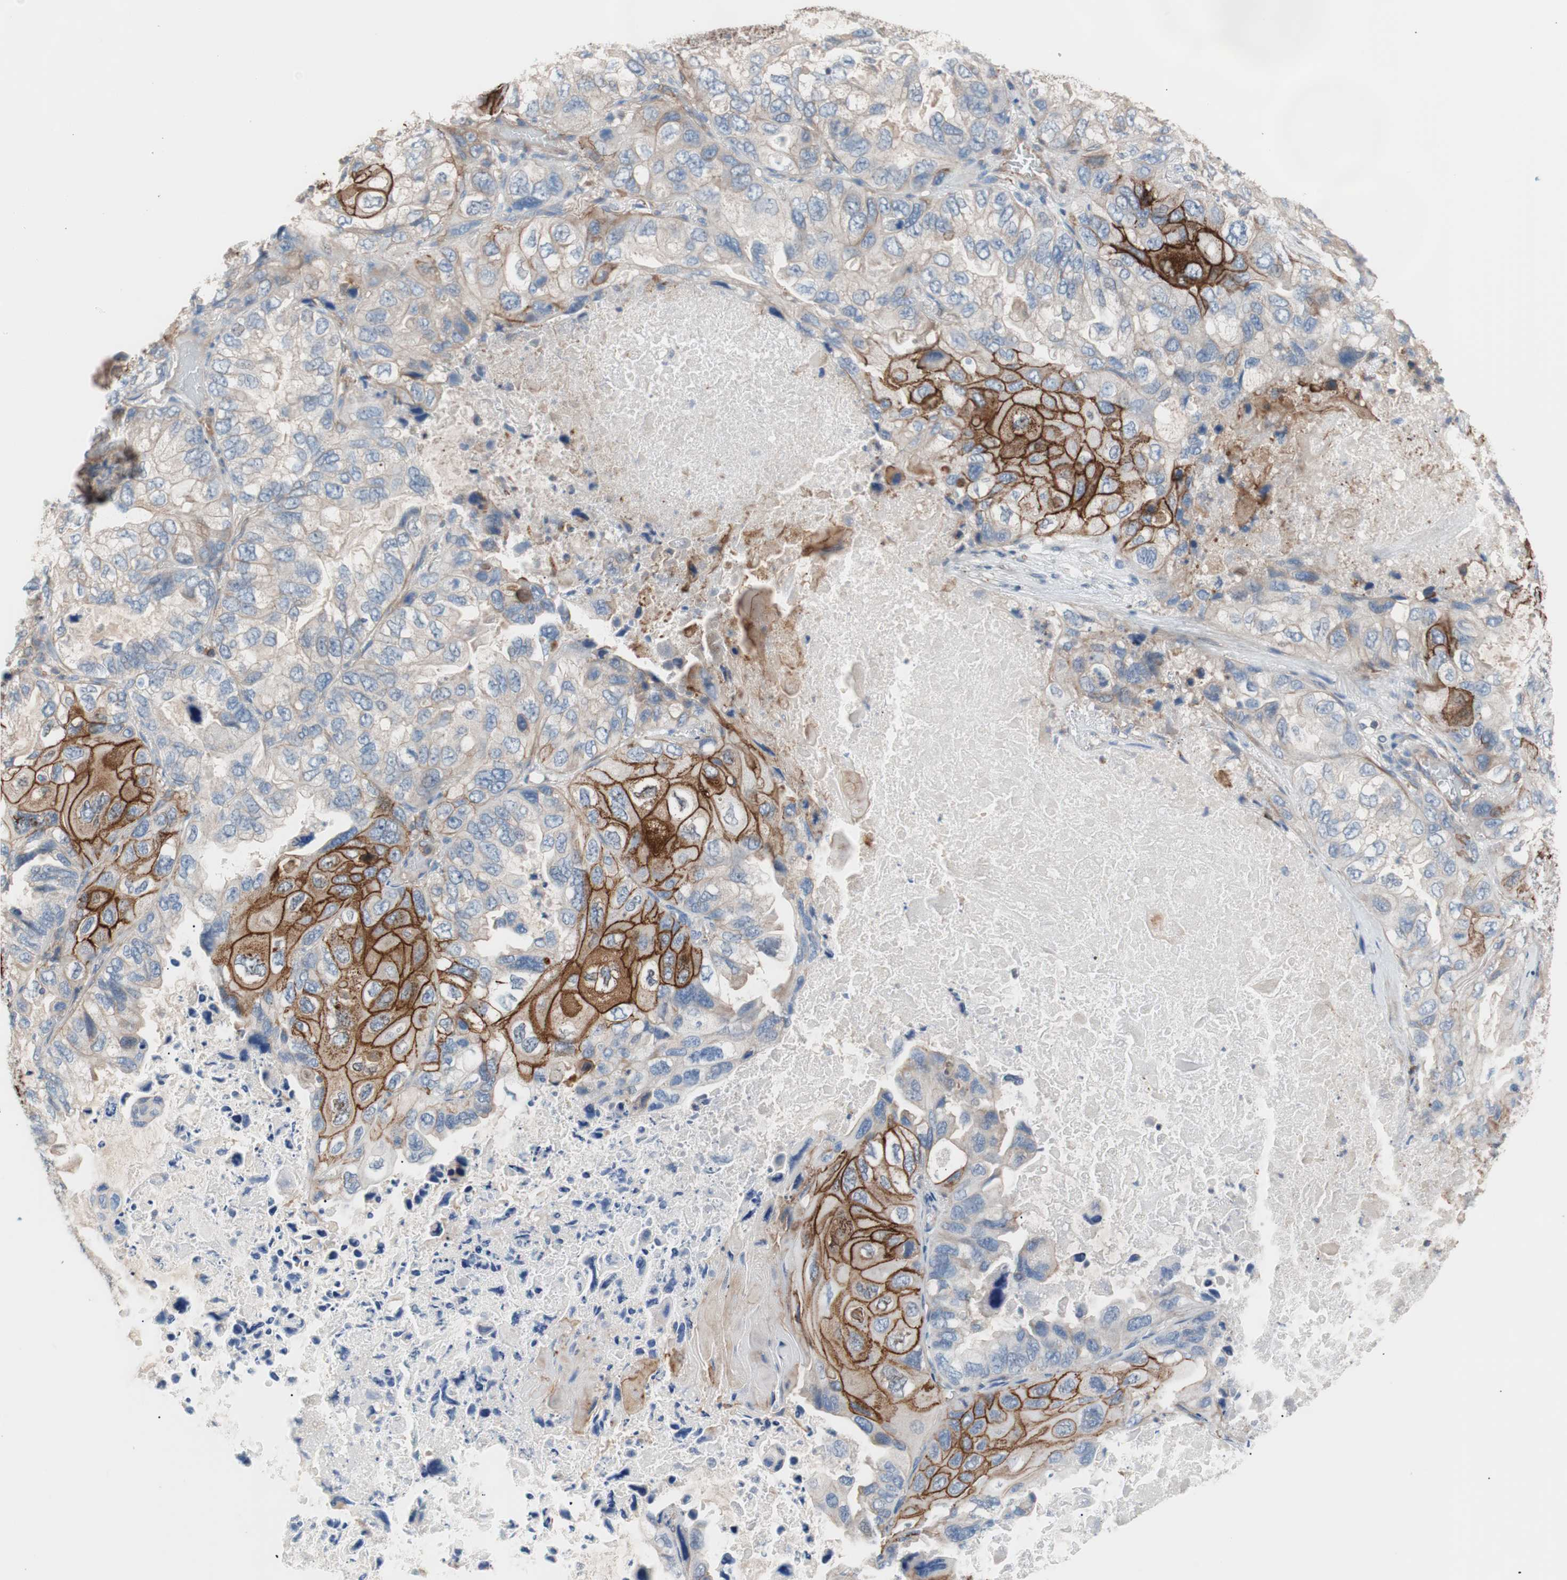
{"staining": {"intensity": "strong", "quantity": "<25%", "location": "cytoplasmic/membranous"}, "tissue": "lung cancer", "cell_type": "Tumor cells", "image_type": "cancer", "snomed": [{"axis": "morphology", "description": "Squamous cell carcinoma, NOS"}, {"axis": "topography", "description": "Lung"}], "caption": "About <25% of tumor cells in lung cancer (squamous cell carcinoma) display strong cytoplasmic/membranous protein positivity as visualized by brown immunohistochemical staining.", "gene": "GPR160", "patient": {"sex": "female", "age": 73}}